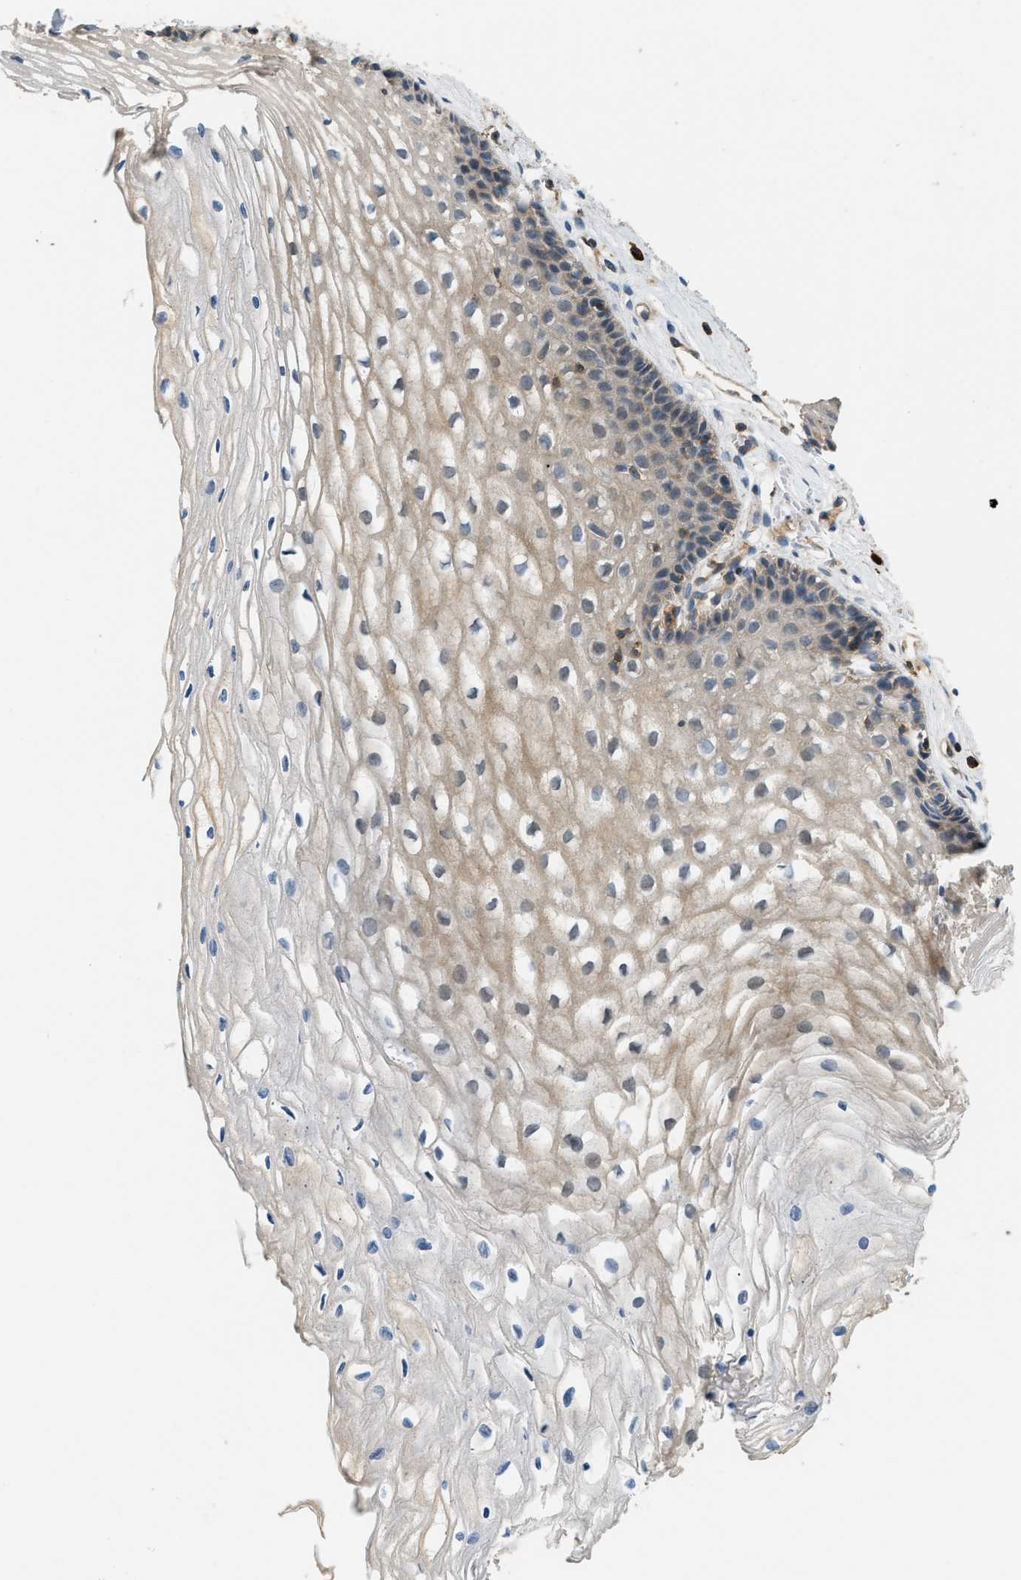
{"staining": {"intensity": "moderate", "quantity": ">75%", "location": "cytoplasmic/membranous"}, "tissue": "cervix", "cell_type": "Glandular cells", "image_type": "normal", "snomed": [{"axis": "morphology", "description": "Normal tissue, NOS"}, {"axis": "topography", "description": "Cervix"}], "caption": "IHC histopathology image of normal human cervix stained for a protein (brown), which shows medium levels of moderate cytoplasmic/membranous staining in approximately >75% of glandular cells.", "gene": "BTN3A2", "patient": {"sex": "female", "age": 77}}